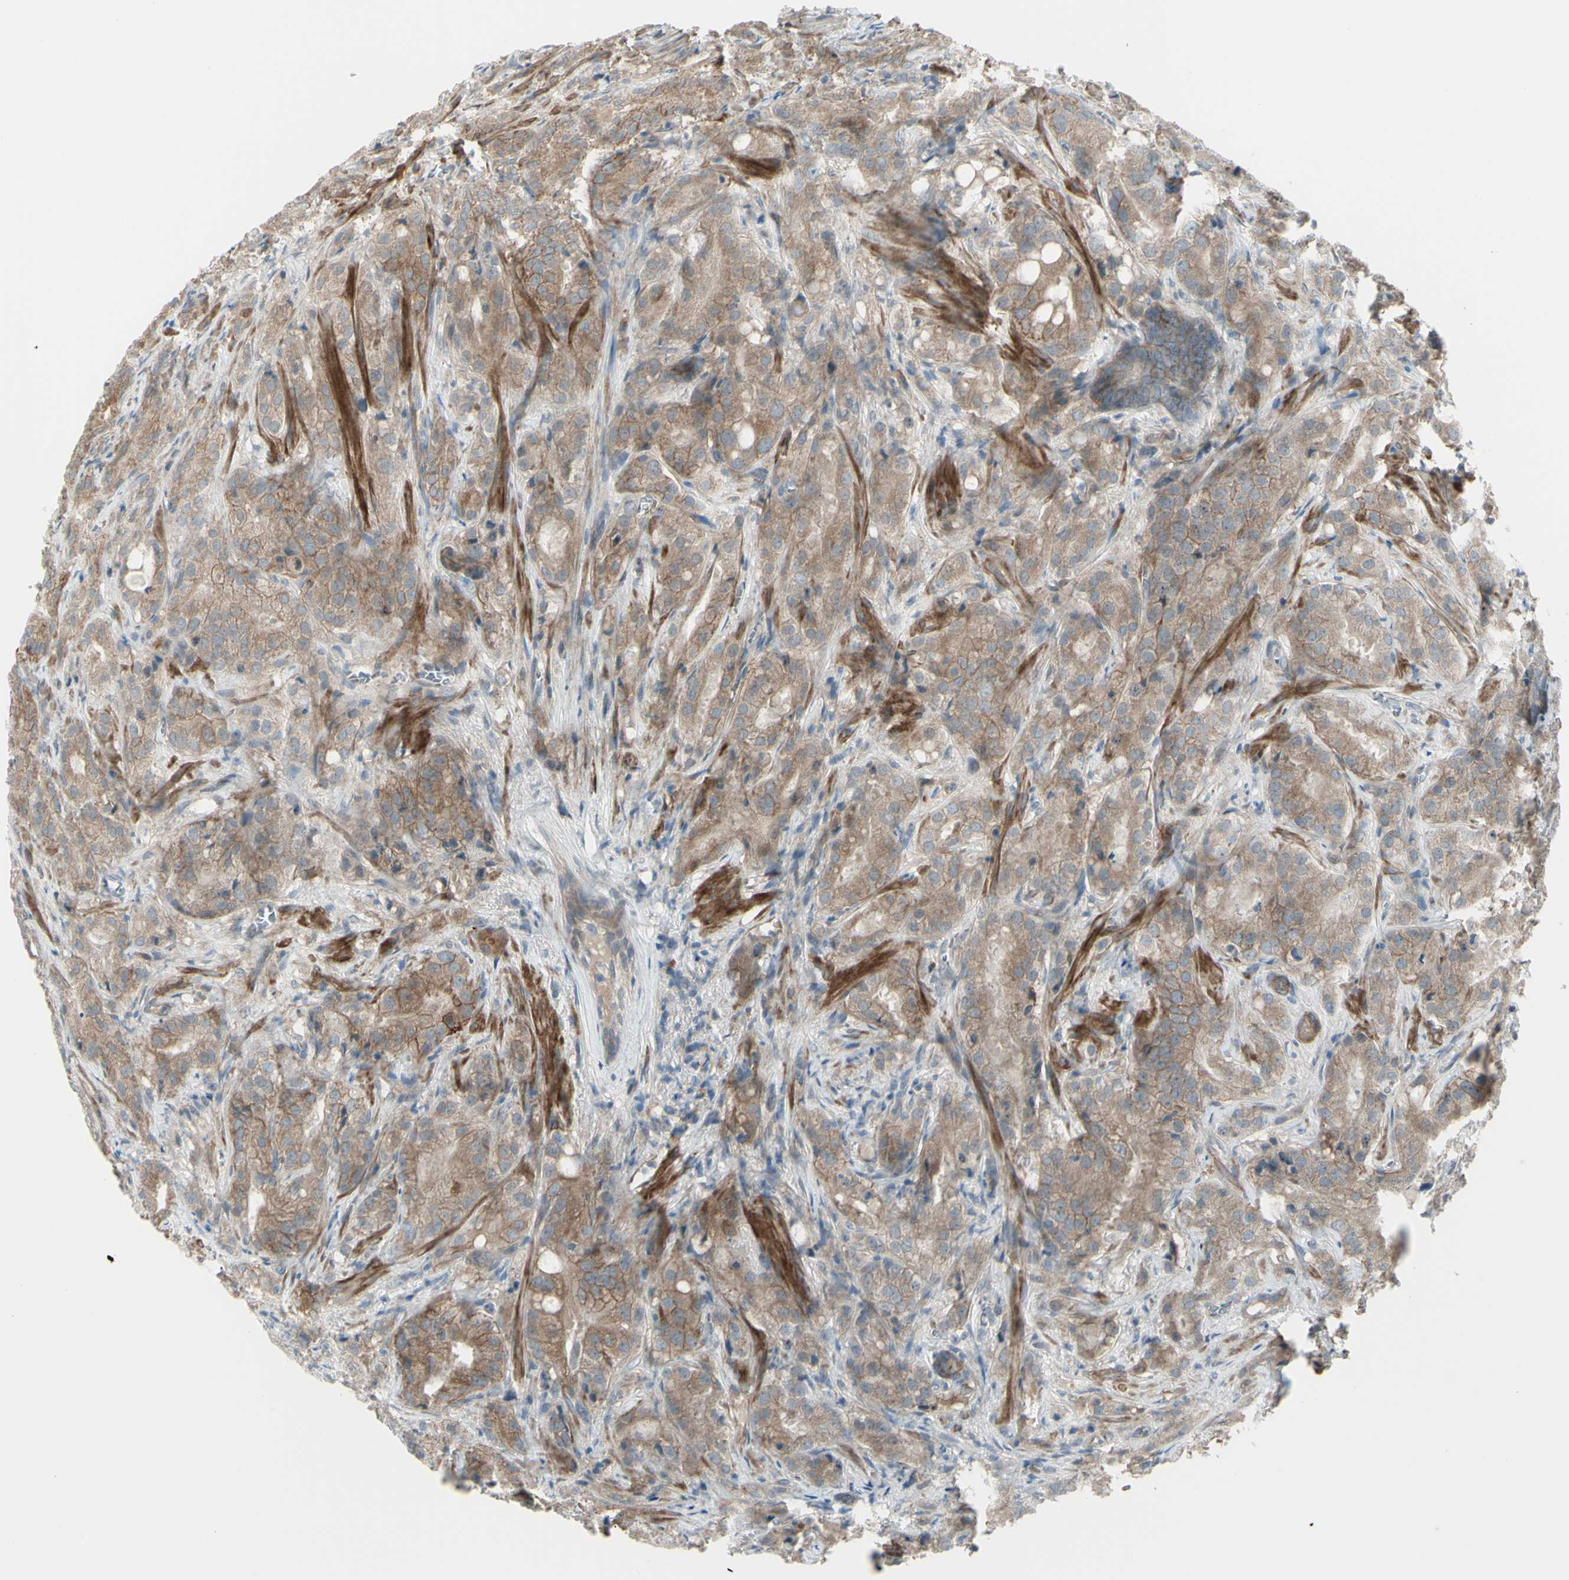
{"staining": {"intensity": "moderate", "quantity": ">75%", "location": "cytoplasmic/membranous"}, "tissue": "prostate cancer", "cell_type": "Tumor cells", "image_type": "cancer", "snomed": [{"axis": "morphology", "description": "Adenocarcinoma, High grade"}, {"axis": "topography", "description": "Prostate"}], "caption": "A micrograph showing moderate cytoplasmic/membranous positivity in about >75% of tumor cells in prostate high-grade adenocarcinoma, as visualized by brown immunohistochemical staining.", "gene": "LRRK1", "patient": {"sex": "male", "age": 64}}